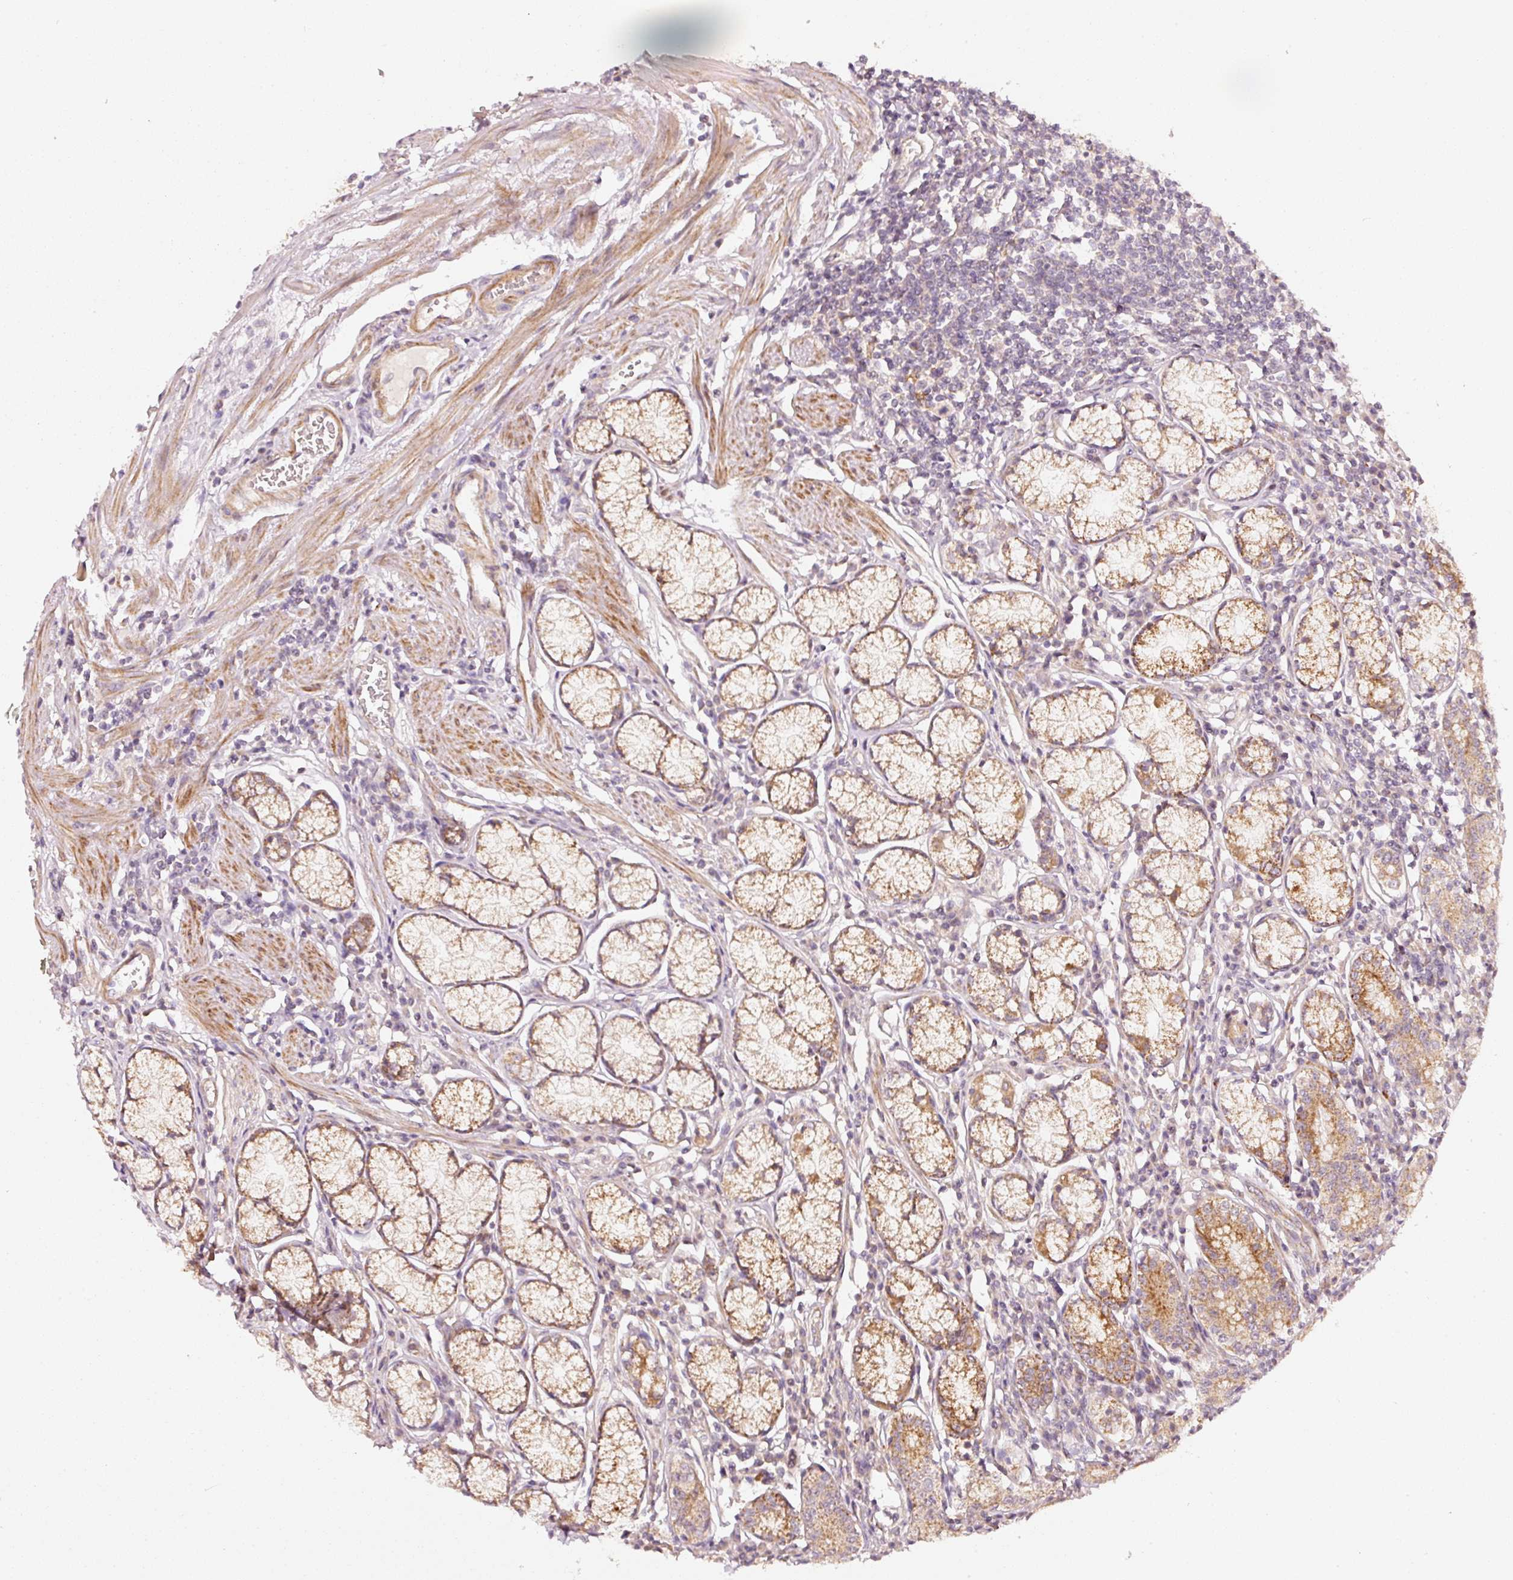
{"staining": {"intensity": "strong", "quantity": ">75%", "location": "cytoplasmic/membranous"}, "tissue": "stomach", "cell_type": "Glandular cells", "image_type": "normal", "snomed": [{"axis": "morphology", "description": "Normal tissue, NOS"}, {"axis": "topography", "description": "Stomach"}], "caption": "Stomach stained with a protein marker exhibits strong staining in glandular cells.", "gene": "ARHGAP22", "patient": {"sex": "male", "age": 55}}